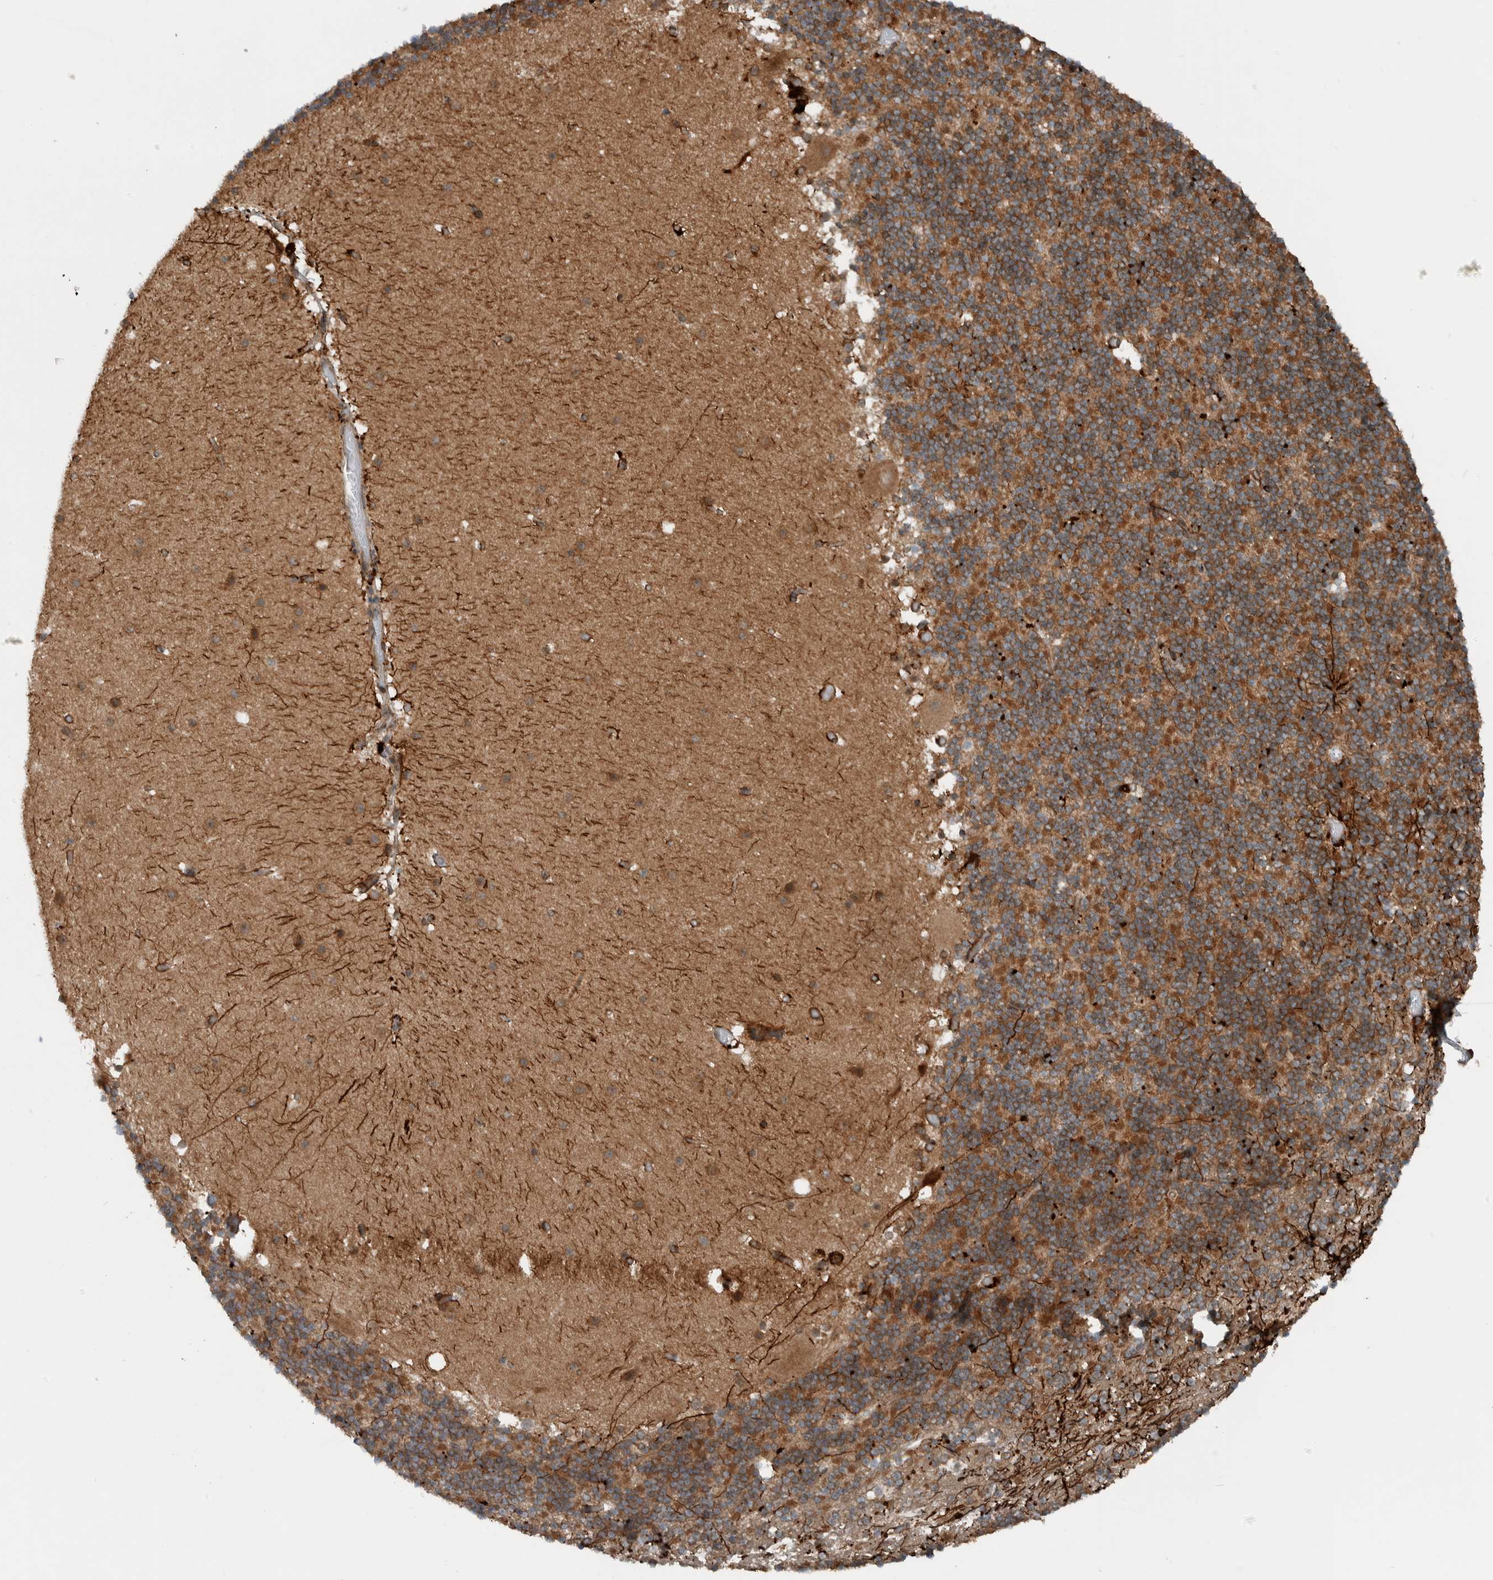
{"staining": {"intensity": "moderate", "quantity": ">75%", "location": "cytoplasmic/membranous"}, "tissue": "cerebellum", "cell_type": "Cells in granular layer", "image_type": "normal", "snomed": [{"axis": "morphology", "description": "Normal tissue, NOS"}, {"axis": "topography", "description": "Cerebellum"}], "caption": "Cerebellum stained for a protein exhibits moderate cytoplasmic/membranous positivity in cells in granular layer. Using DAB (brown) and hematoxylin (blue) stains, captured at high magnification using brightfield microscopy.", "gene": "GIGYF1", "patient": {"sex": "male", "age": 57}}